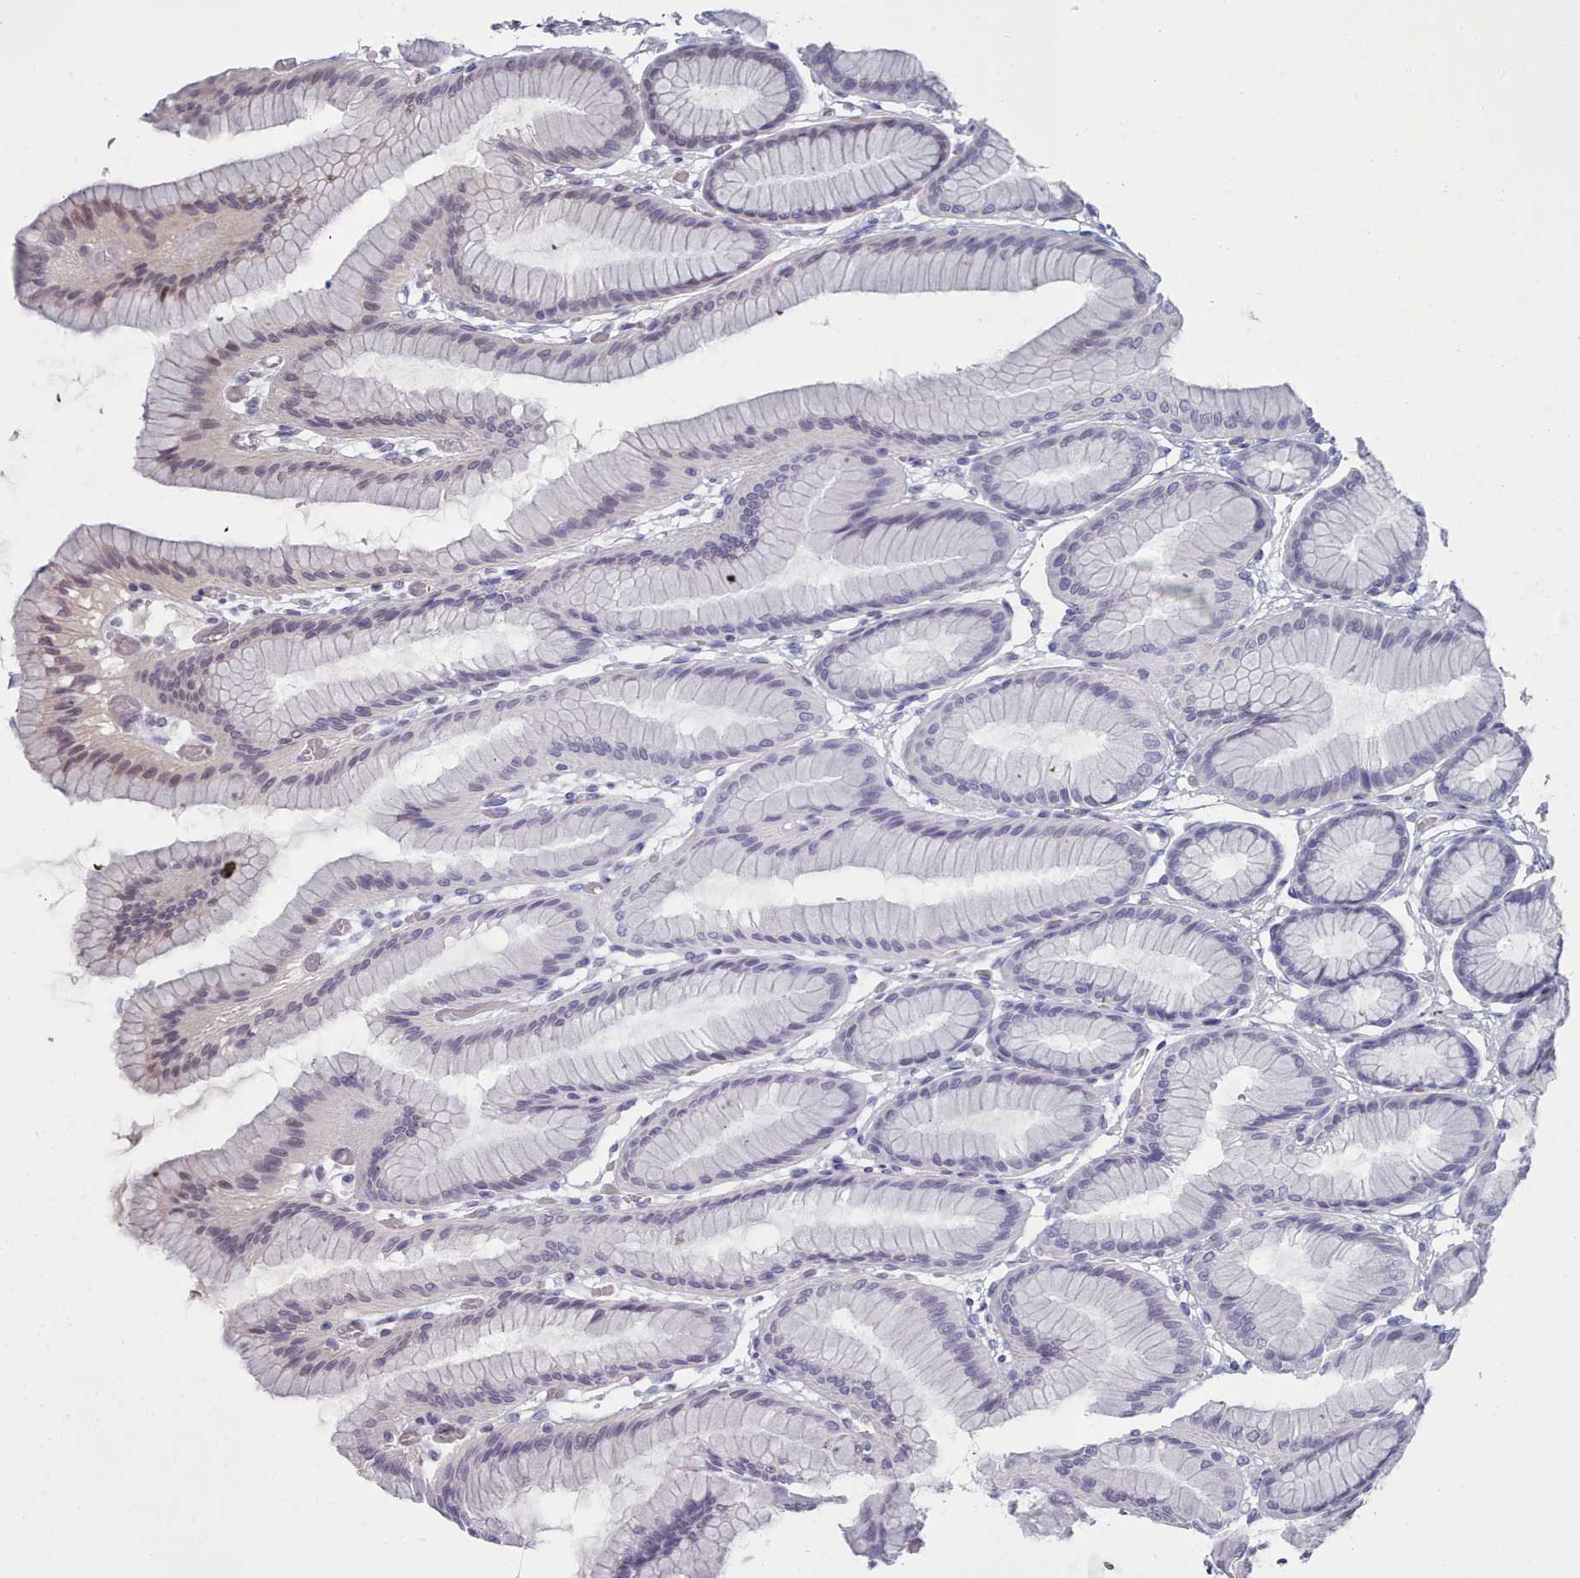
{"staining": {"intensity": "moderate", "quantity": "<25%", "location": "nuclear"}, "tissue": "stomach", "cell_type": "Glandular cells", "image_type": "normal", "snomed": [{"axis": "morphology", "description": "Normal tissue, NOS"}, {"axis": "morphology", "description": "Adenocarcinoma, NOS"}, {"axis": "morphology", "description": "Adenocarcinoma, High grade"}, {"axis": "topography", "description": "Stomach, upper"}, {"axis": "topography", "description": "Stomach"}], "caption": "This photomicrograph exhibits immunohistochemistry staining of benign stomach, with low moderate nuclear positivity in about <25% of glandular cells.", "gene": "GINS1", "patient": {"sex": "female", "age": 65}}